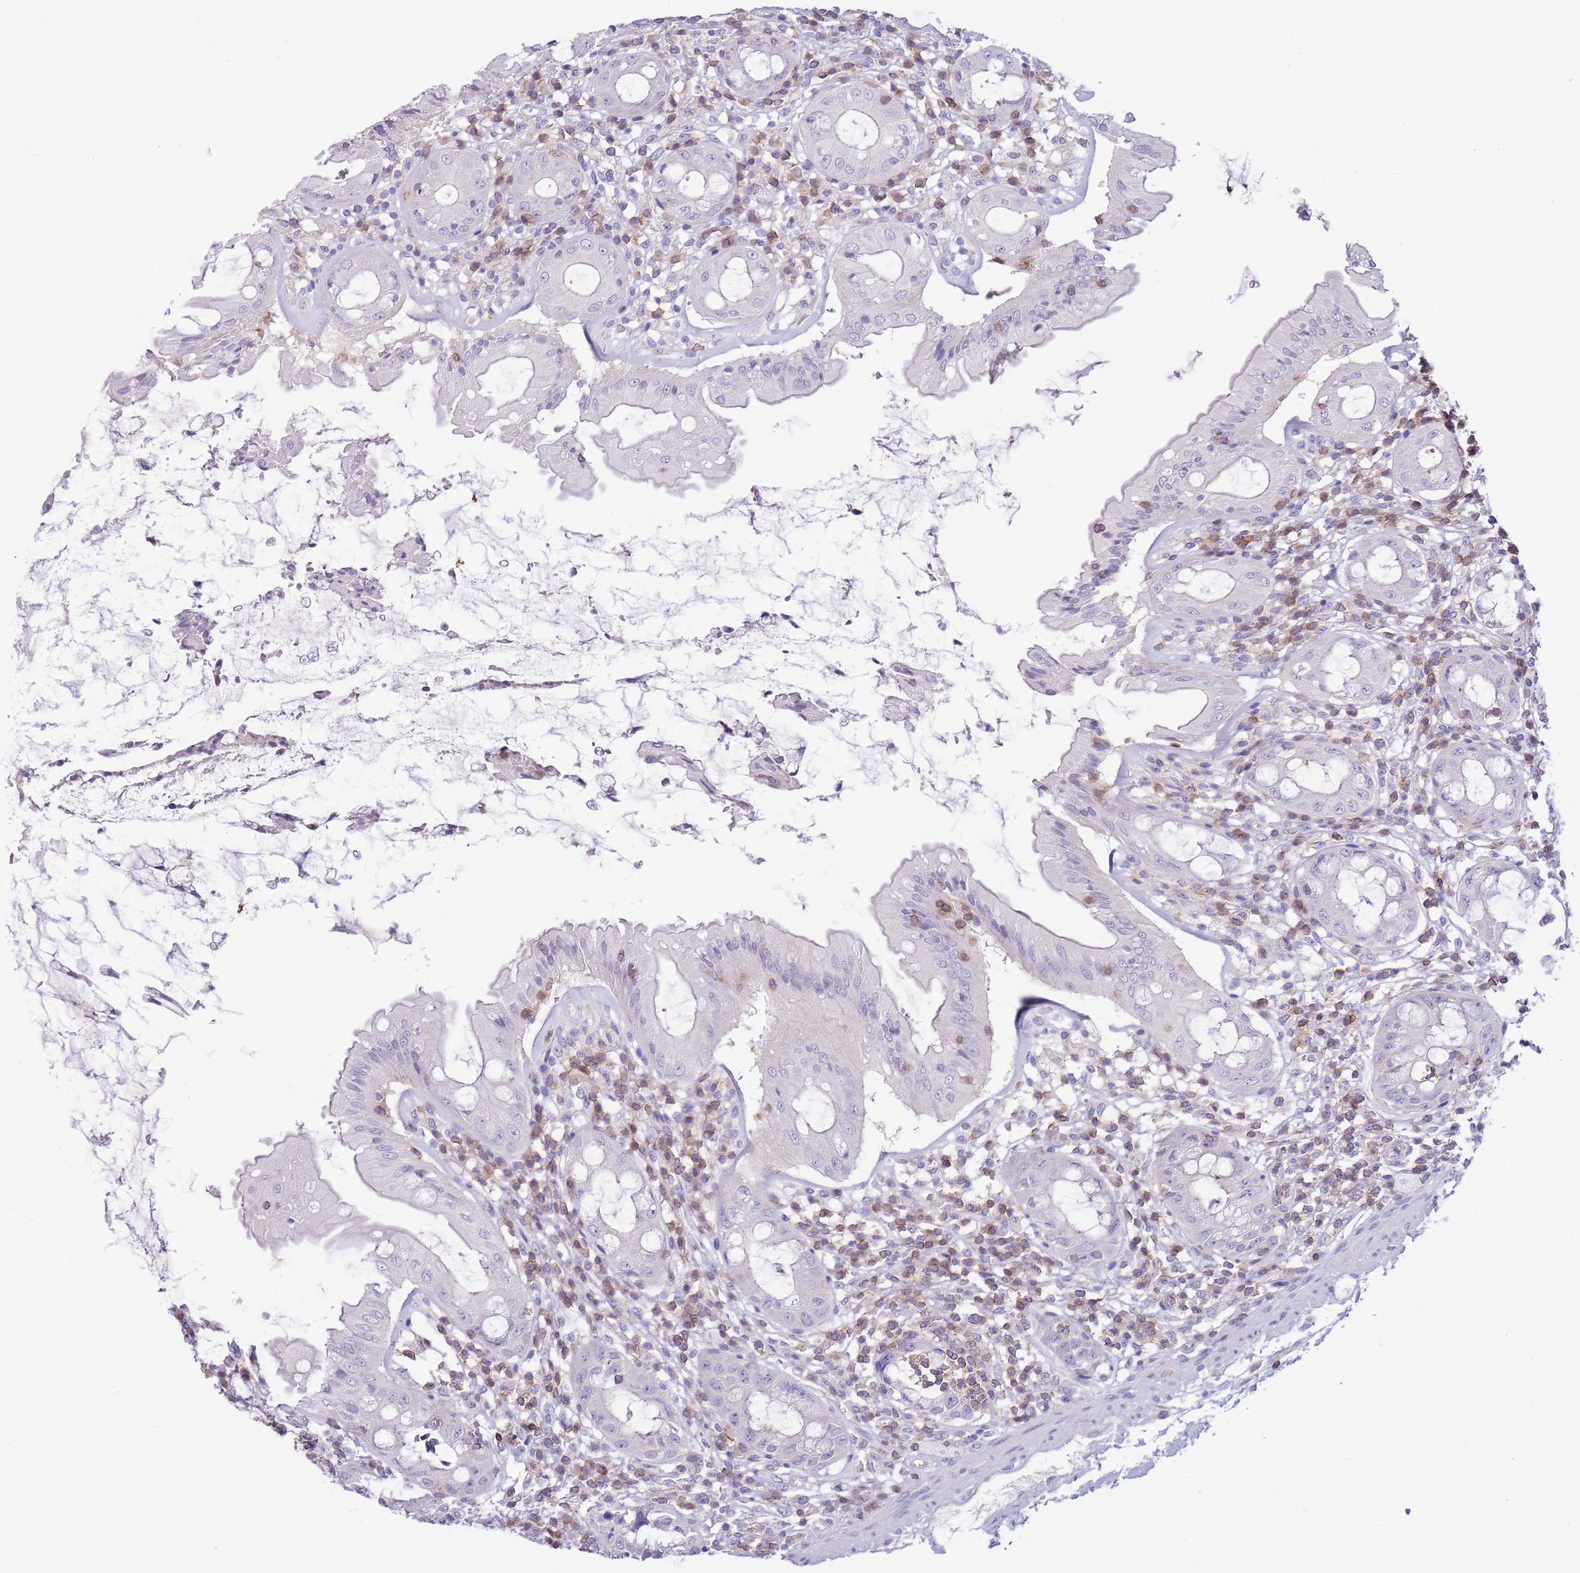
{"staining": {"intensity": "negative", "quantity": "none", "location": "none"}, "tissue": "rectum", "cell_type": "Glandular cells", "image_type": "normal", "snomed": [{"axis": "morphology", "description": "Normal tissue, NOS"}, {"axis": "topography", "description": "Rectum"}], "caption": "Glandular cells show no significant protein expression in unremarkable rectum. (Immunohistochemistry (ihc), brightfield microscopy, high magnification).", "gene": "OR4Q3", "patient": {"sex": "female", "age": 57}}